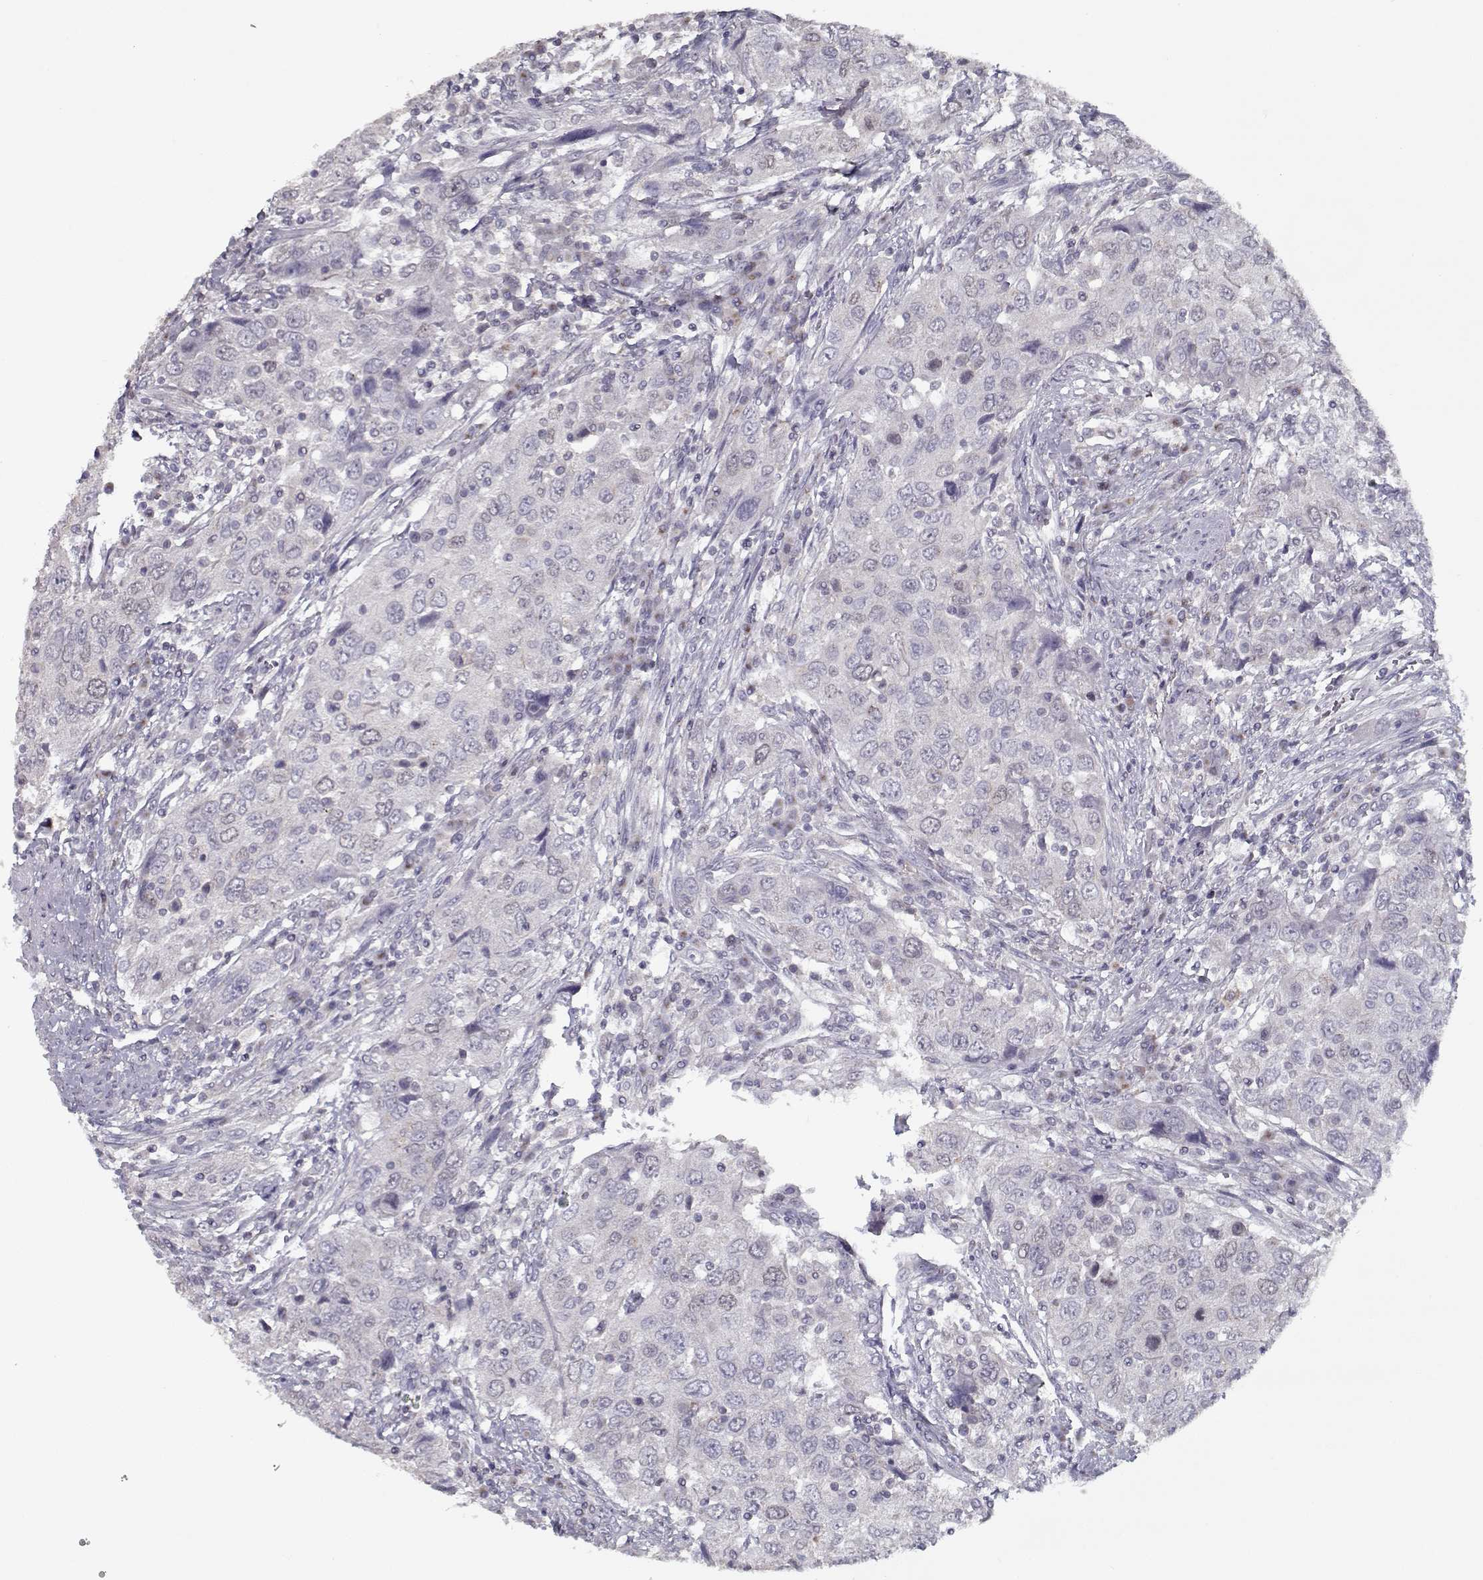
{"staining": {"intensity": "negative", "quantity": "none", "location": "none"}, "tissue": "urothelial cancer", "cell_type": "Tumor cells", "image_type": "cancer", "snomed": [{"axis": "morphology", "description": "Urothelial carcinoma, High grade"}, {"axis": "topography", "description": "Urinary bladder"}], "caption": "This is a micrograph of immunohistochemistry staining of urothelial cancer, which shows no positivity in tumor cells.", "gene": "SEC16B", "patient": {"sex": "male", "age": 76}}